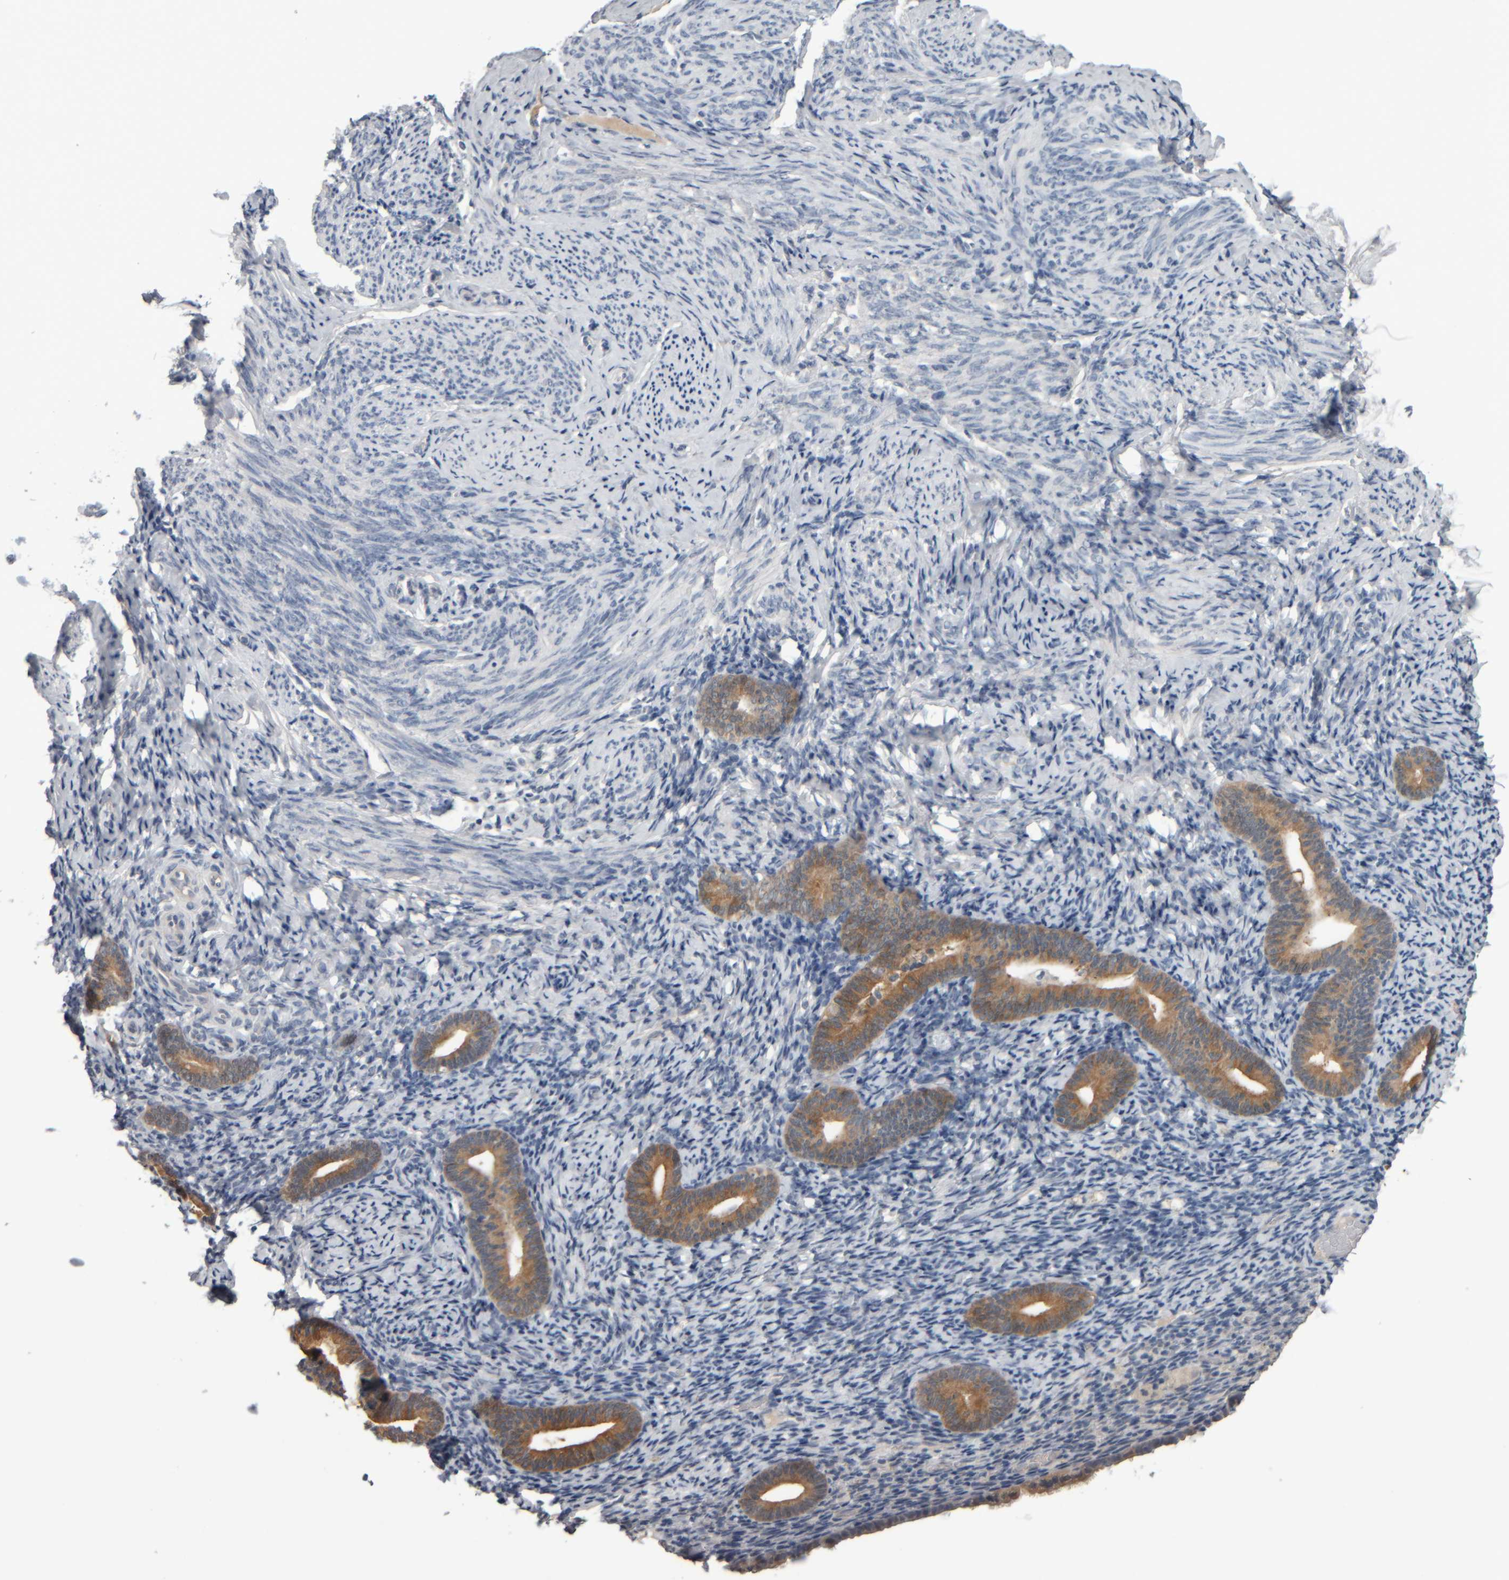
{"staining": {"intensity": "negative", "quantity": "none", "location": "none"}, "tissue": "endometrium", "cell_type": "Cells in endometrial stroma", "image_type": "normal", "snomed": [{"axis": "morphology", "description": "Normal tissue, NOS"}, {"axis": "topography", "description": "Endometrium"}], "caption": "DAB (3,3'-diaminobenzidine) immunohistochemical staining of unremarkable endometrium reveals no significant expression in cells in endometrial stroma. (DAB (3,3'-diaminobenzidine) immunohistochemistry (IHC) visualized using brightfield microscopy, high magnification).", "gene": "COL14A1", "patient": {"sex": "female", "age": 51}}